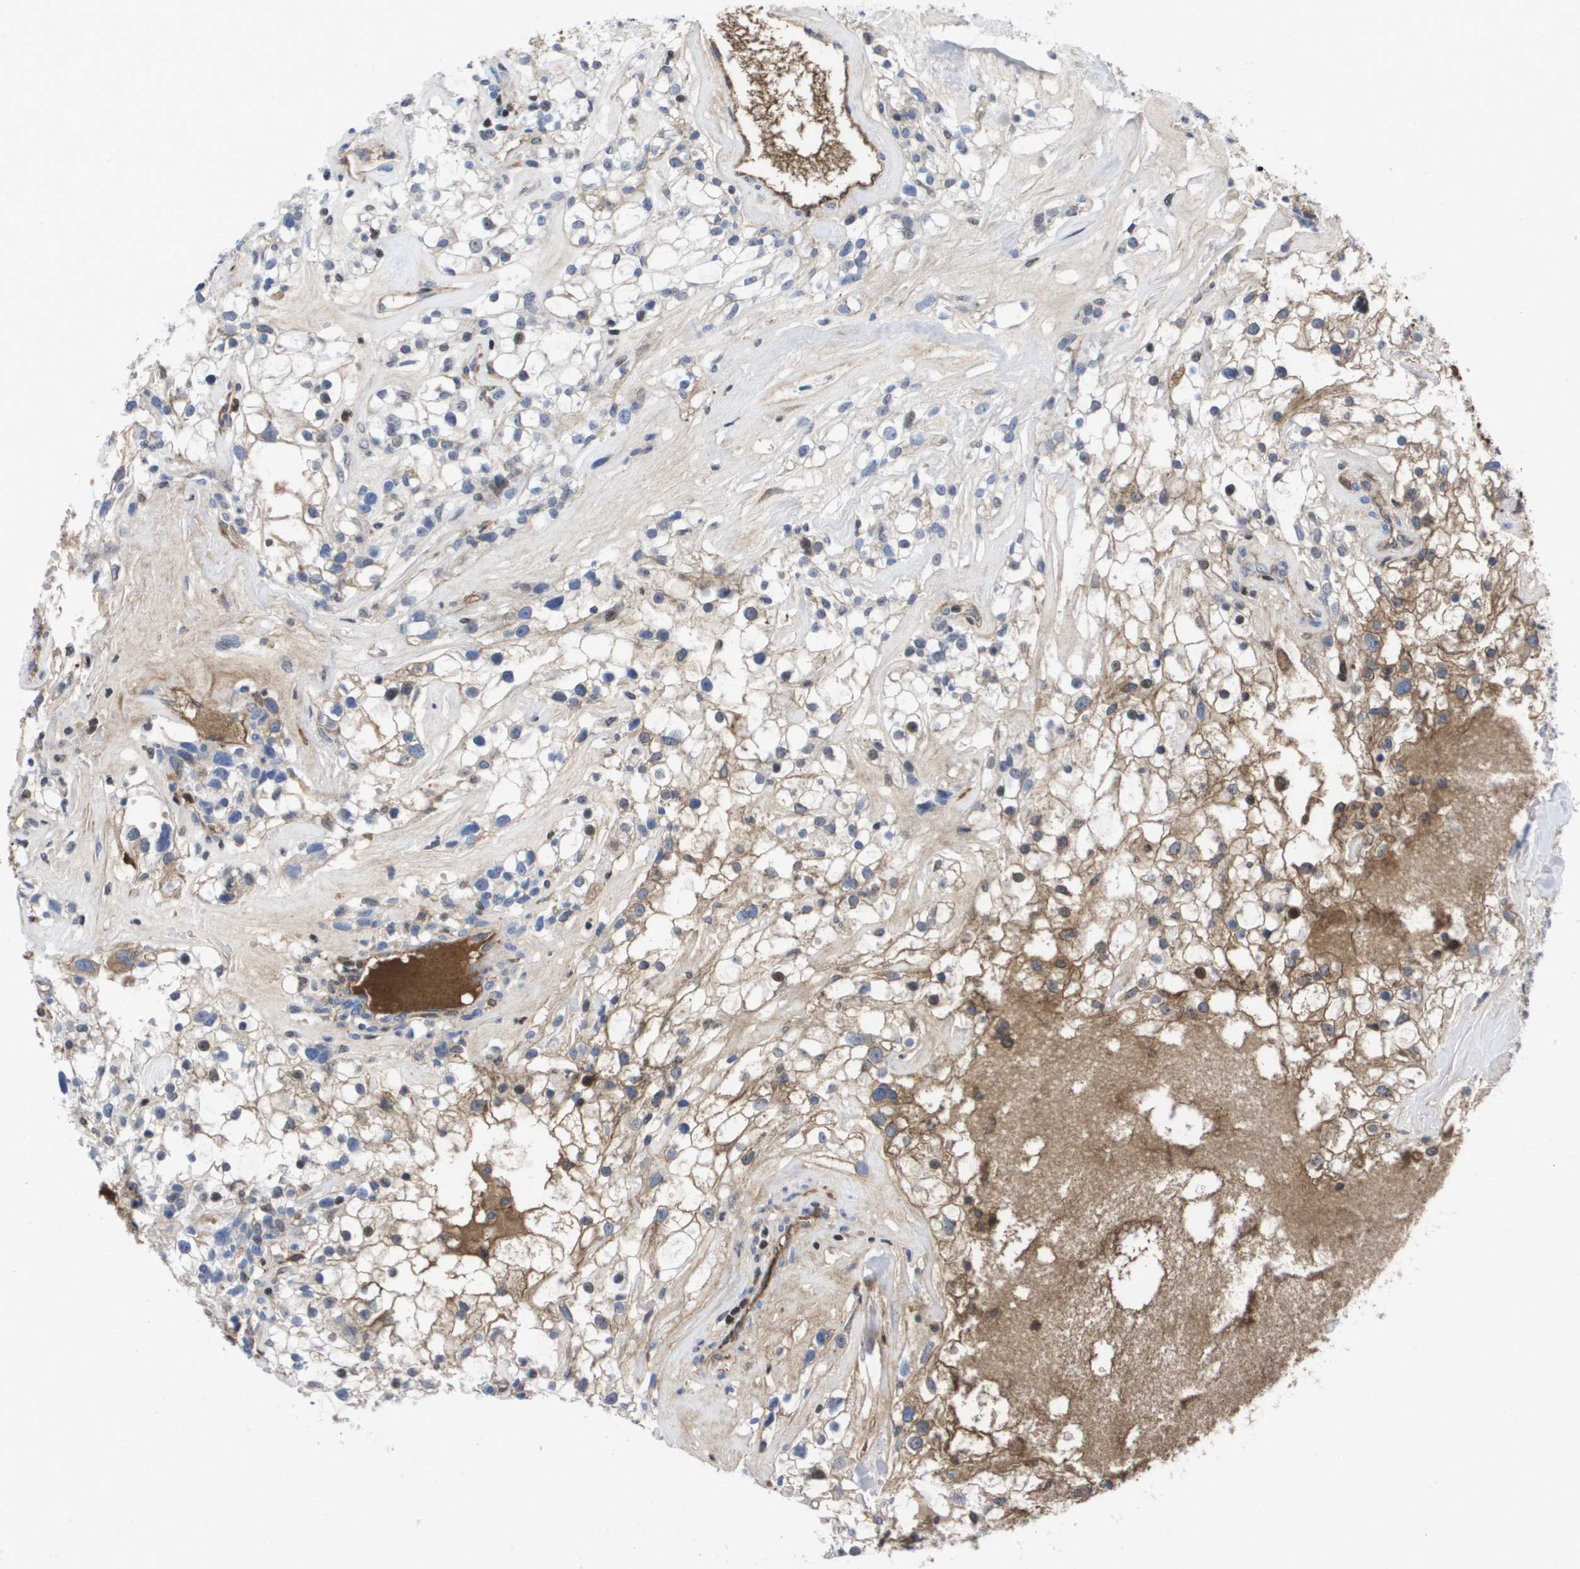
{"staining": {"intensity": "moderate", "quantity": "25%-75%", "location": "cytoplasmic/membranous"}, "tissue": "renal cancer", "cell_type": "Tumor cells", "image_type": "cancer", "snomed": [{"axis": "morphology", "description": "Adenocarcinoma, NOS"}, {"axis": "topography", "description": "Kidney"}], "caption": "An image of human renal adenocarcinoma stained for a protein reveals moderate cytoplasmic/membranous brown staining in tumor cells.", "gene": "SERPINC1", "patient": {"sex": "female", "age": 60}}